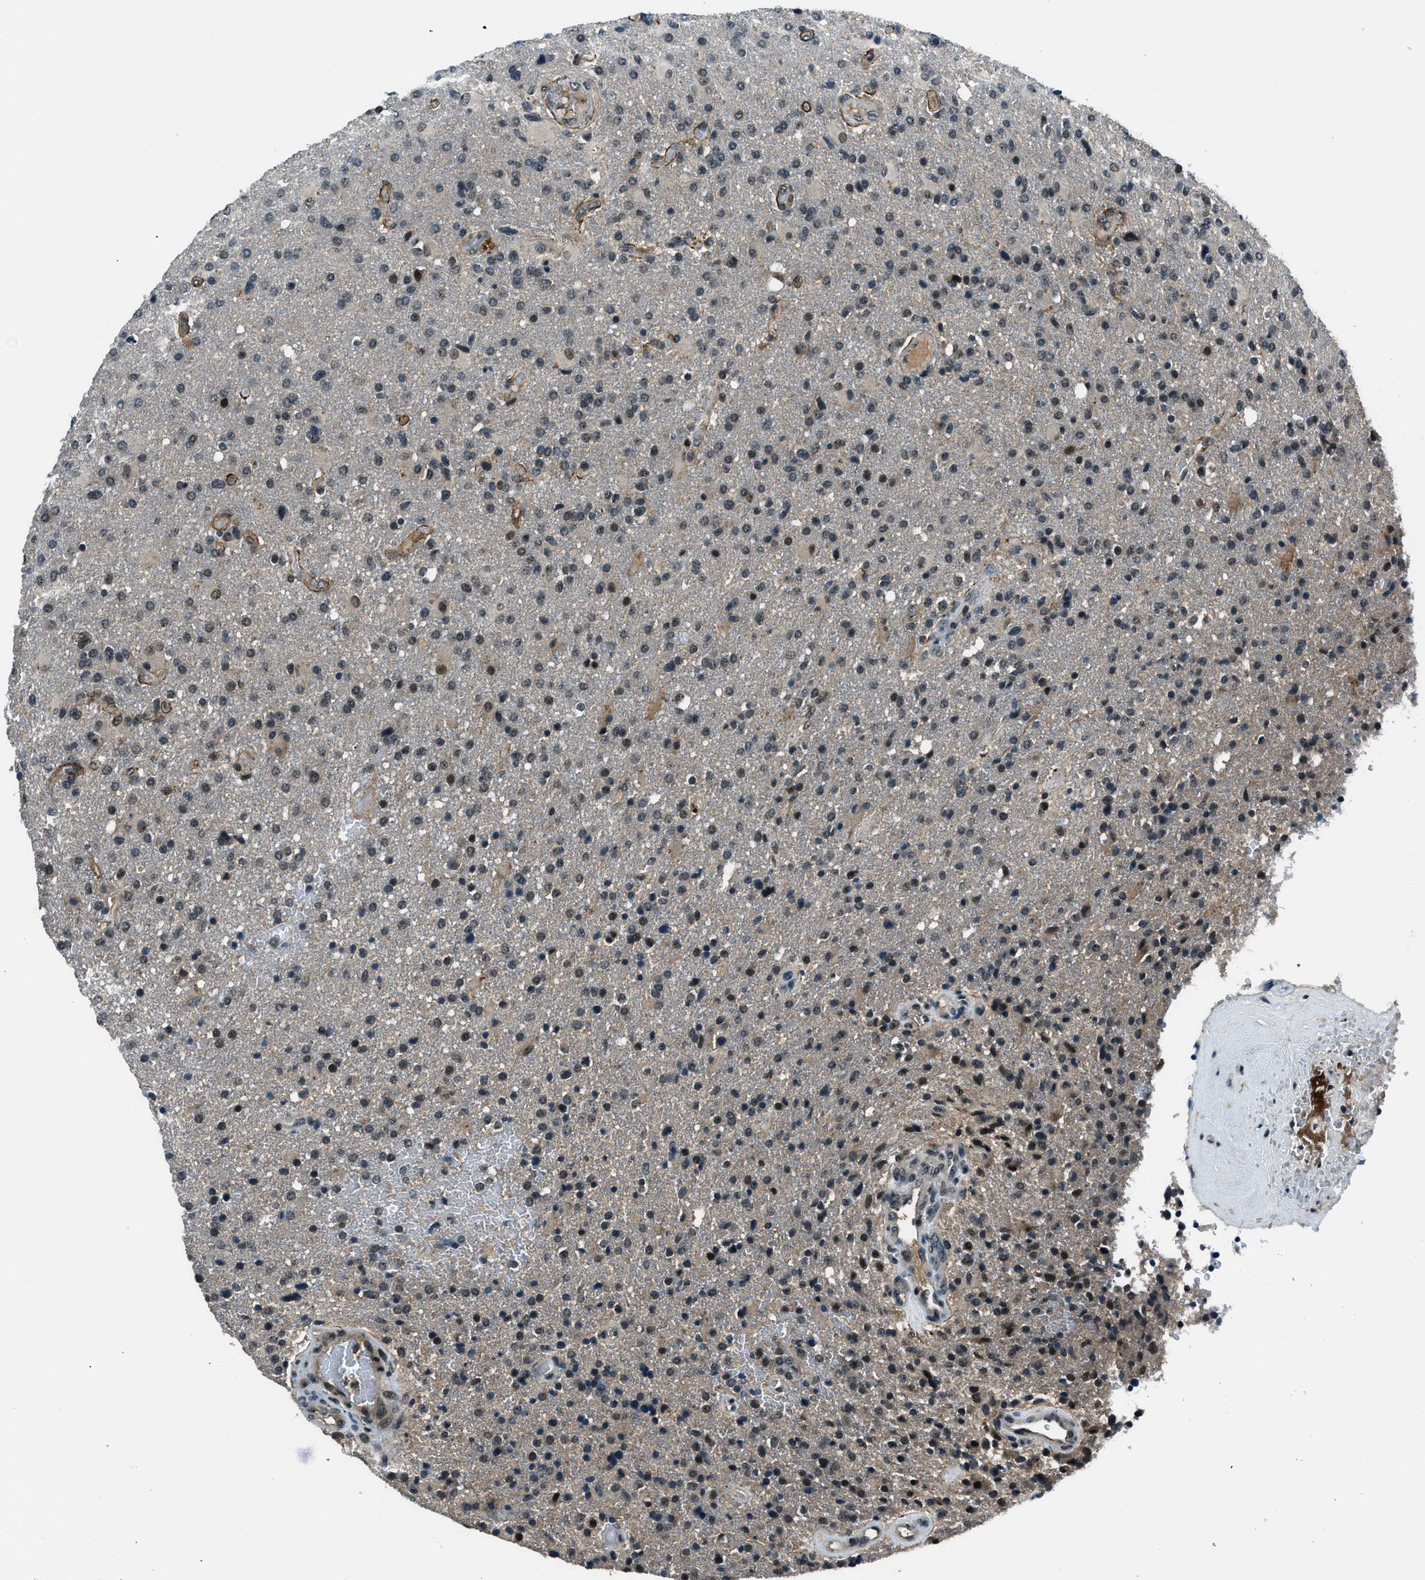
{"staining": {"intensity": "weak", "quantity": "<25%", "location": "cytoplasmic/membranous,nuclear"}, "tissue": "glioma", "cell_type": "Tumor cells", "image_type": "cancer", "snomed": [{"axis": "morphology", "description": "Glioma, malignant, High grade"}, {"axis": "topography", "description": "Brain"}], "caption": "Protein analysis of glioma displays no significant staining in tumor cells. The staining is performed using DAB (3,3'-diaminobenzidine) brown chromogen with nuclei counter-stained in using hematoxylin.", "gene": "ACTL9", "patient": {"sex": "male", "age": 72}}